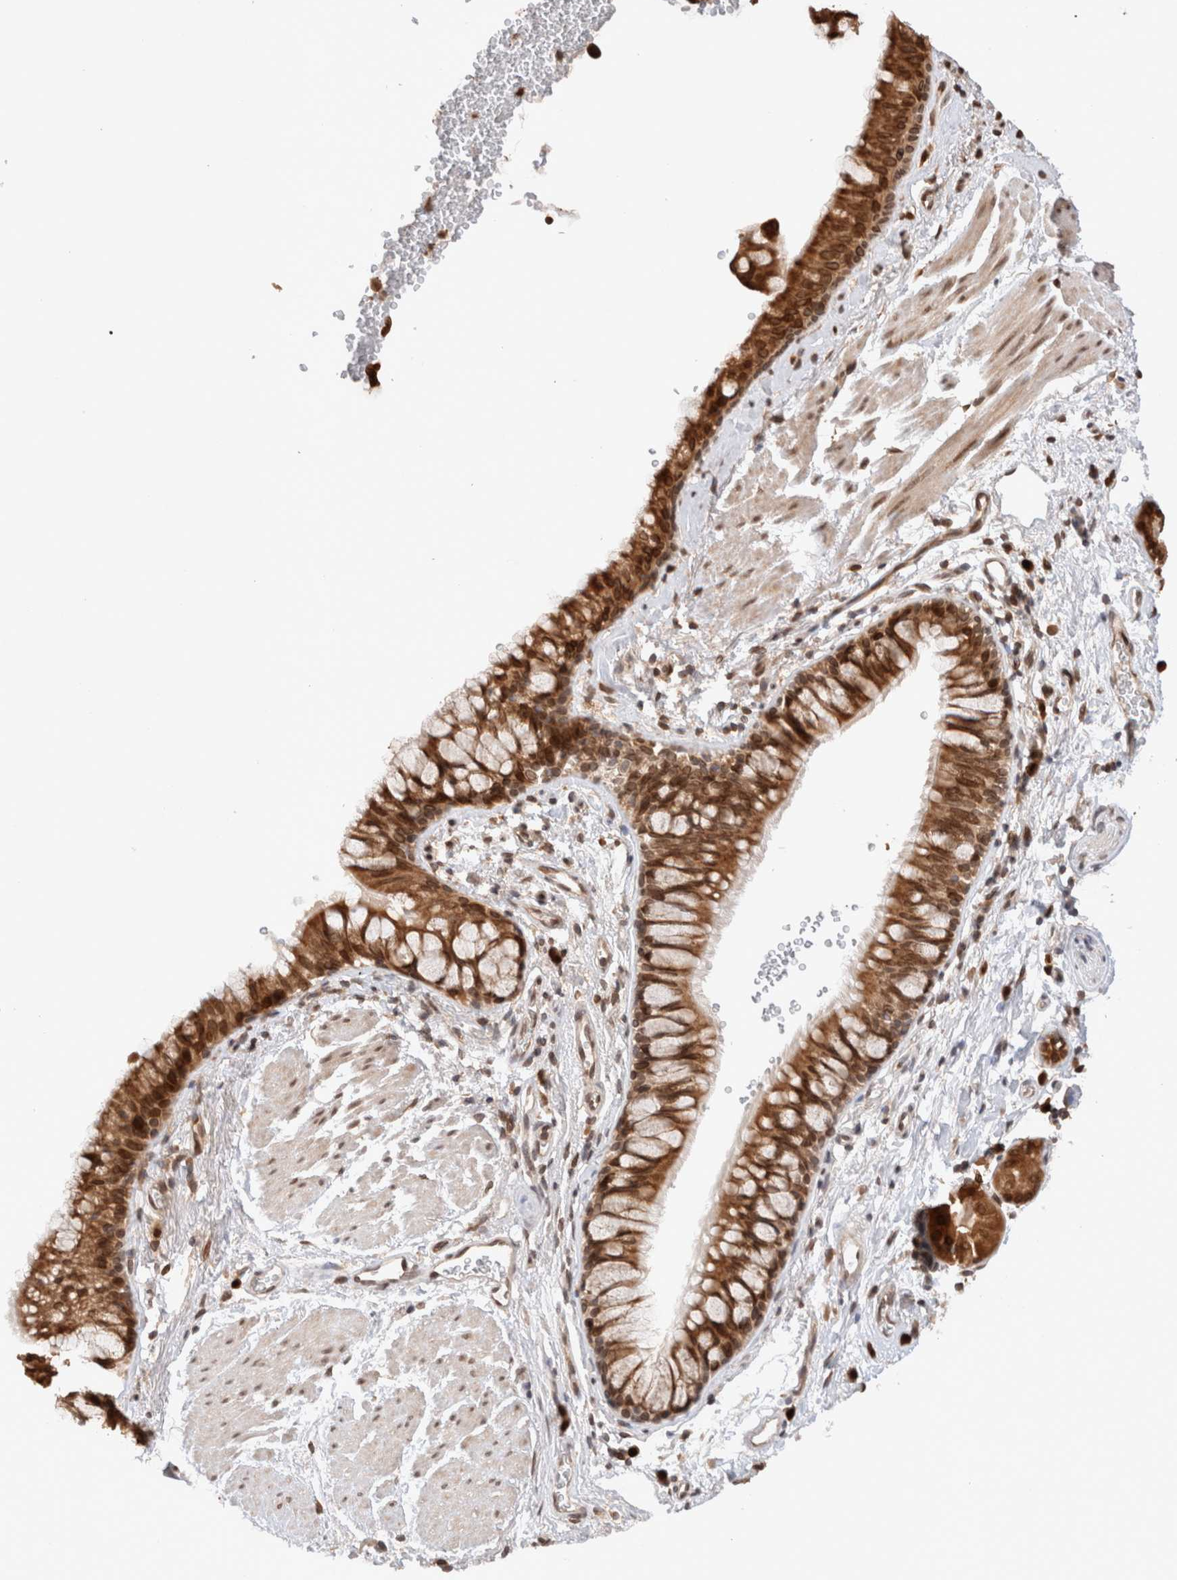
{"staining": {"intensity": "strong", "quantity": ">75%", "location": "cytoplasmic/membranous,nuclear"}, "tissue": "bronchus", "cell_type": "Respiratory epithelial cells", "image_type": "normal", "snomed": [{"axis": "morphology", "description": "Normal tissue, NOS"}, {"axis": "topography", "description": "Cartilage tissue"}, {"axis": "topography", "description": "Bronchus"}], "caption": "This is a histology image of immunohistochemistry (IHC) staining of unremarkable bronchus, which shows strong staining in the cytoplasmic/membranous,nuclear of respiratory epithelial cells.", "gene": "TPR", "patient": {"sex": "female", "age": 53}}